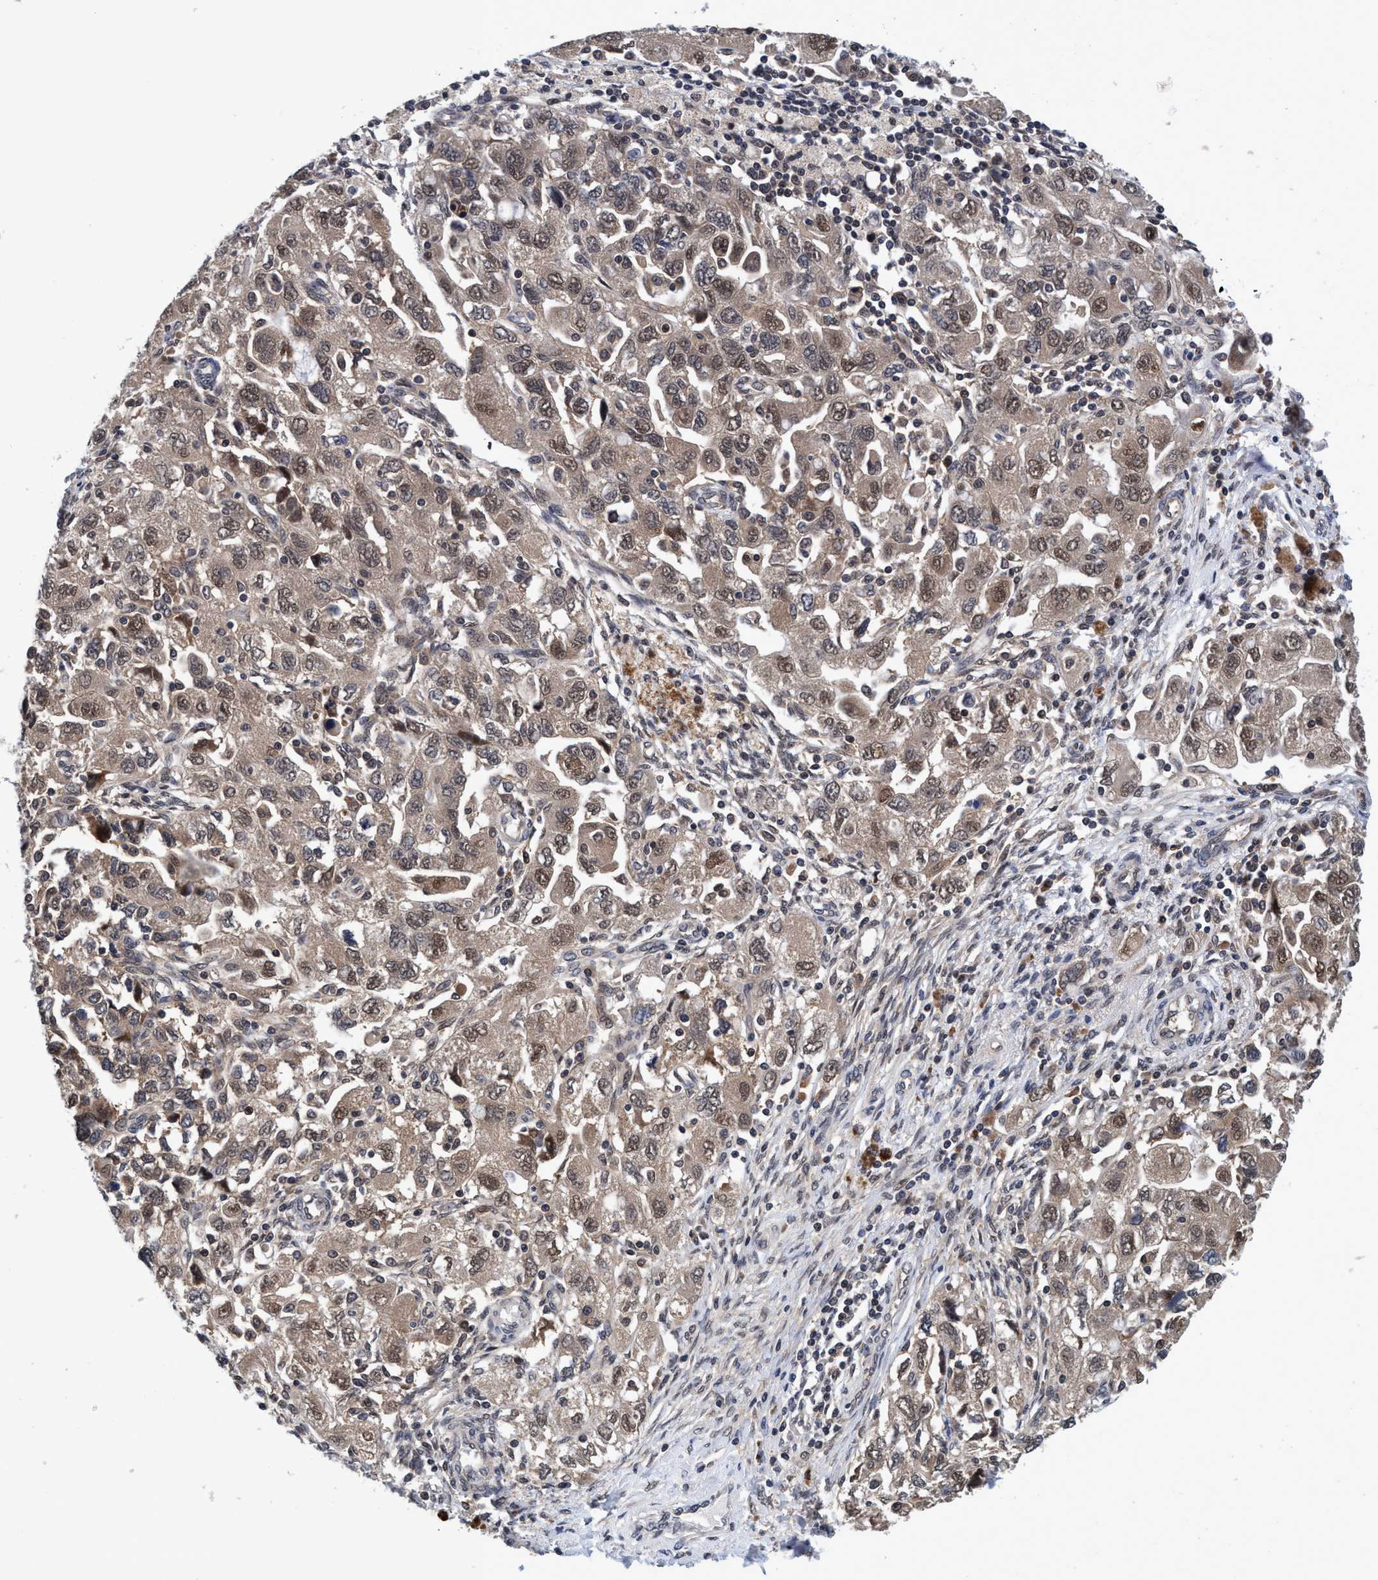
{"staining": {"intensity": "weak", "quantity": ">75%", "location": "cytoplasmic/membranous,nuclear"}, "tissue": "ovarian cancer", "cell_type": "Tumor cells", "image_type": "cancer", "snomed": [{"axis": "morphology", "description": "Carcinoma, NOS"}, {"axis": "morphology", "description": "Cystadenocarcinoma, serous, NOS"}, {"axis": "topography", "description": "Ovary"}], "caption": "Serous cystadenocarcinoma (ovarian) stained for a protein (brown) shows weak cytoplasmic/membranous and nuclear positive expression in approximately >75% of tumor cells.", "gene": "PSMD12", "patient": {"sex": "female", "age": 69}}